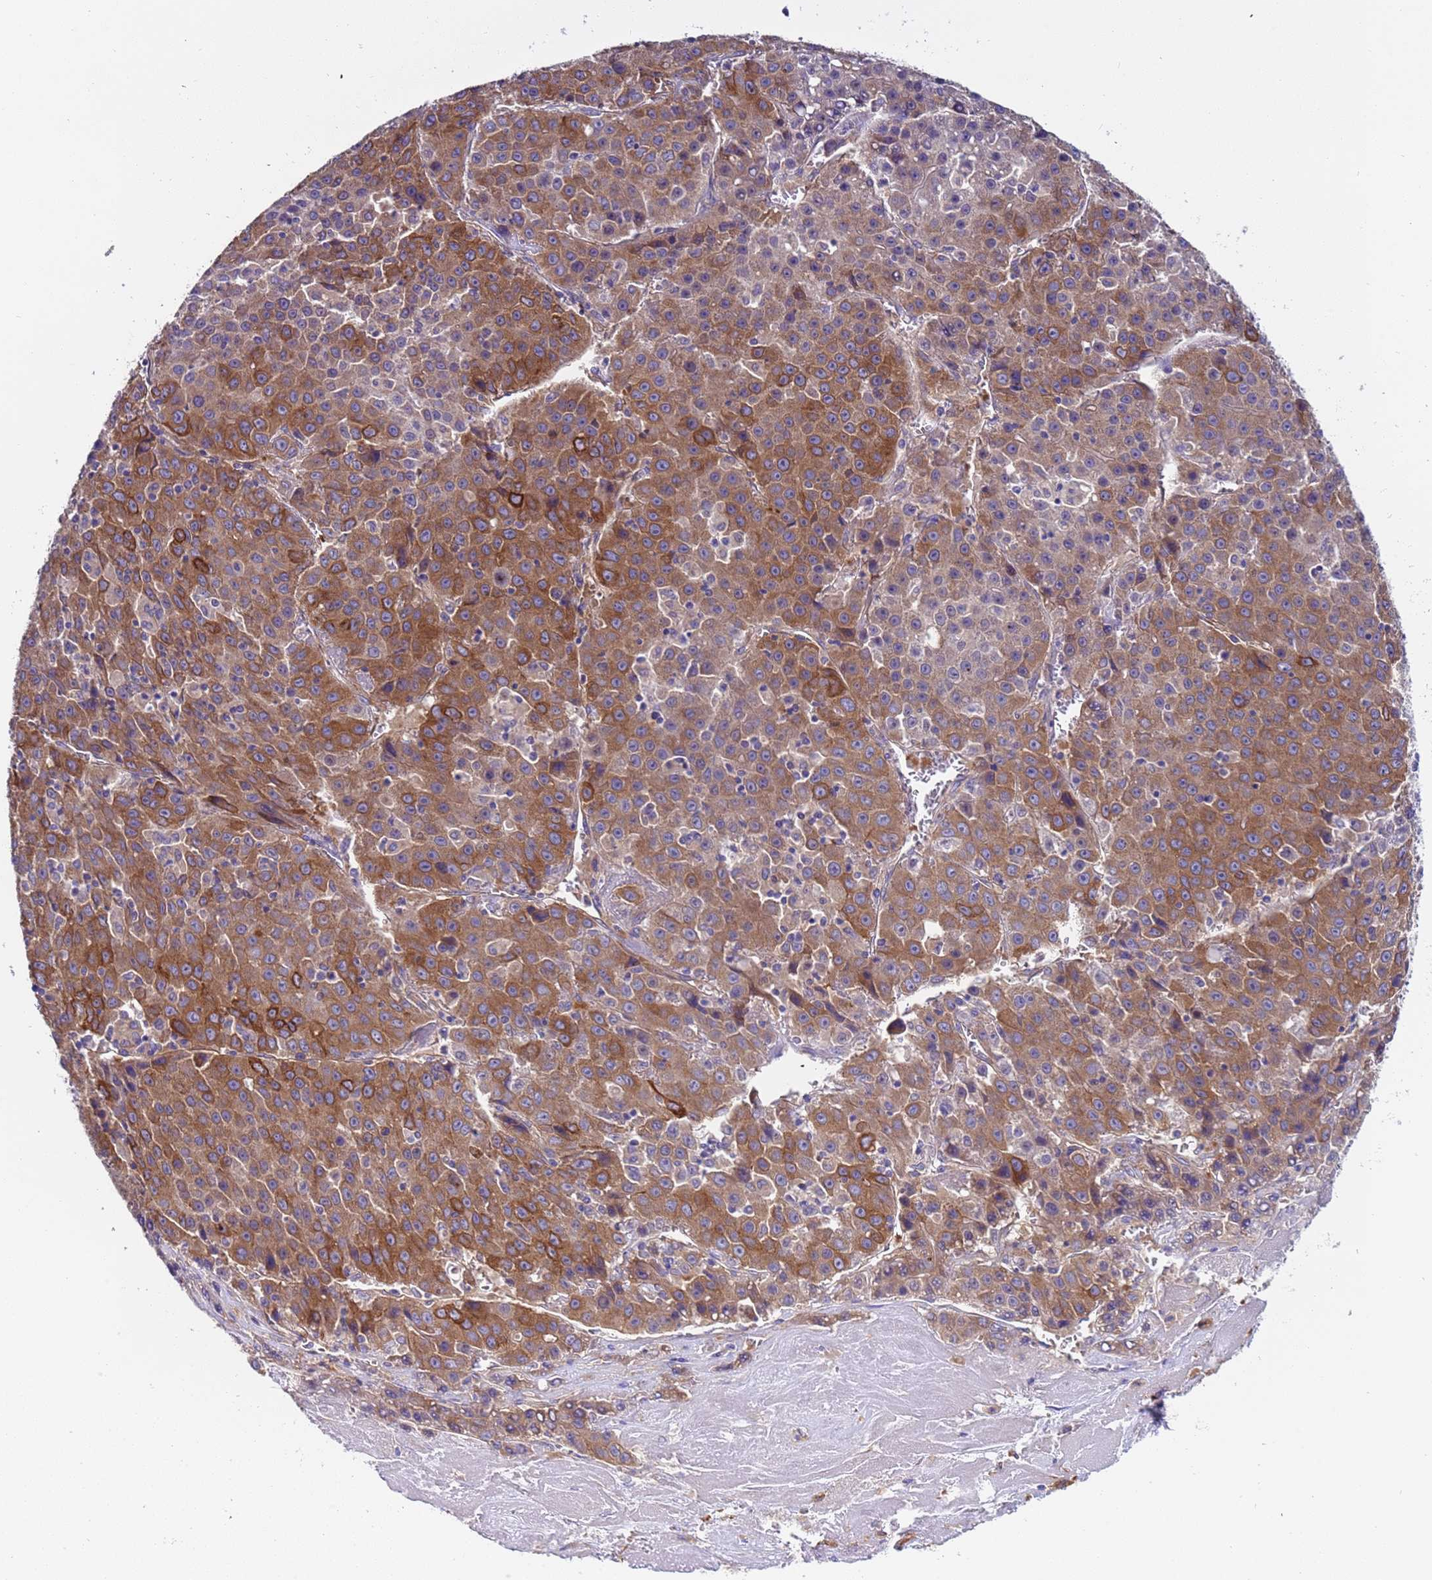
{"staining": {"intensity": "strong", "quantity": ">75%", "location": "cytoplasmic/membranous"}, "tissue": "liver cancer", "cell_type": "Tumor cells", "image_type": "cancer", "snomed": [{"axis": "morphology", "description": "Carcinoma, Hepatocellular, NOS"}, {"axis": "topography", "description": "Liver"}], "caption": "This micrograph reveals liver hepatocellular carcinoma stained with IHC to label a protein in brown. The cytoplasmic/membranous of tumor cells show strong positivity for the protein. Nuclei are counter-stained blue.", "gene": "PAQR7", "patient": {"sex": "female", "age": 53}}